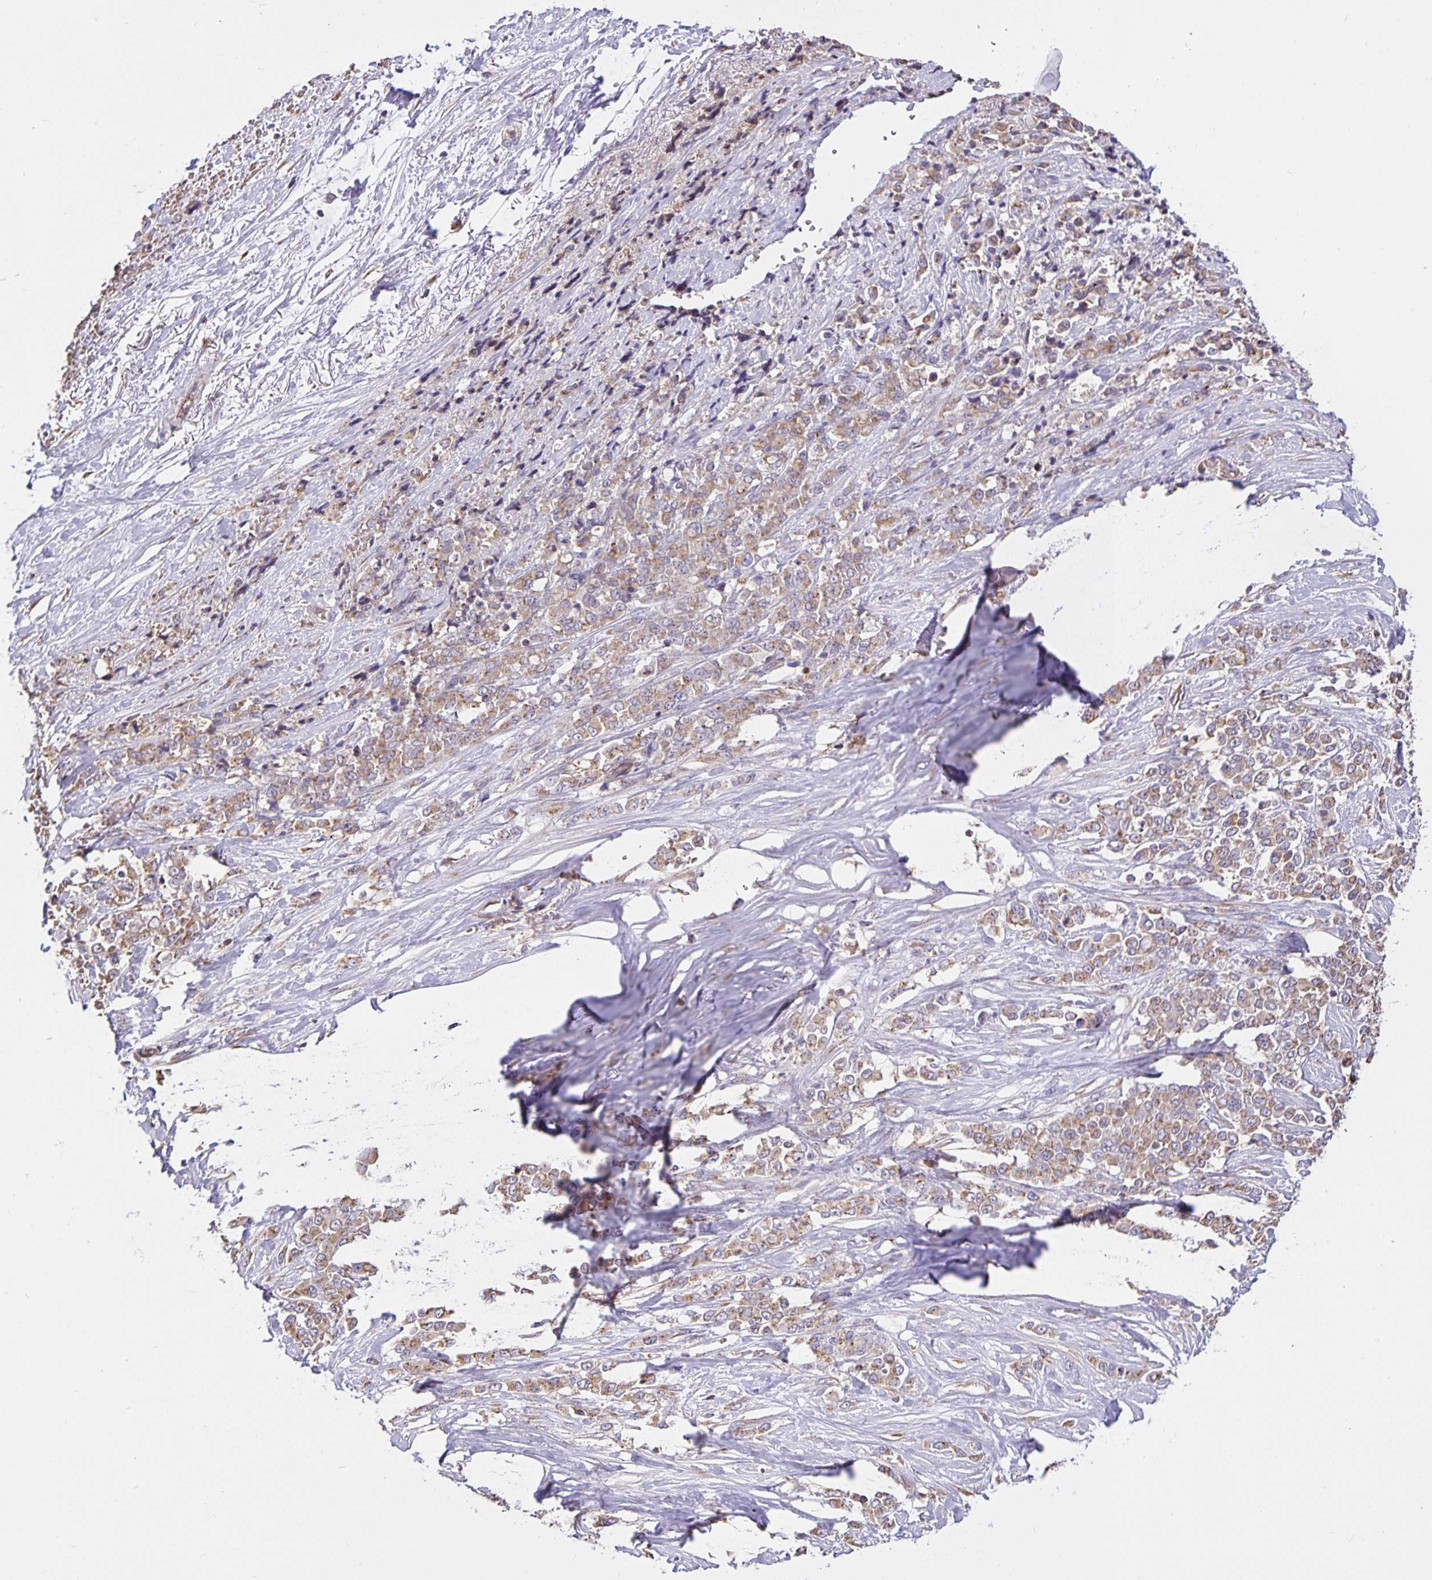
{"staining": {"intensity": "moderate", "quantity": ">75%", "location": "cytoplasmic/membranous"}, "tissue": "stomach cancer", "cell_type": "Tumor cells", "image_type": "cancer", "snomed": [{"axis": "morphology", "description": "Adenocarcinoma, NOS"}, {"axis": "topography", "description": "Stomach"}], "caption": "The immunohistochemical stain labels moderate cytoplasmic/membranous staining in tumor cells of stomach adenocarcinoma tissue.", "gene": "TMEM71", "patient": {"sex": "female", "age": 76}}